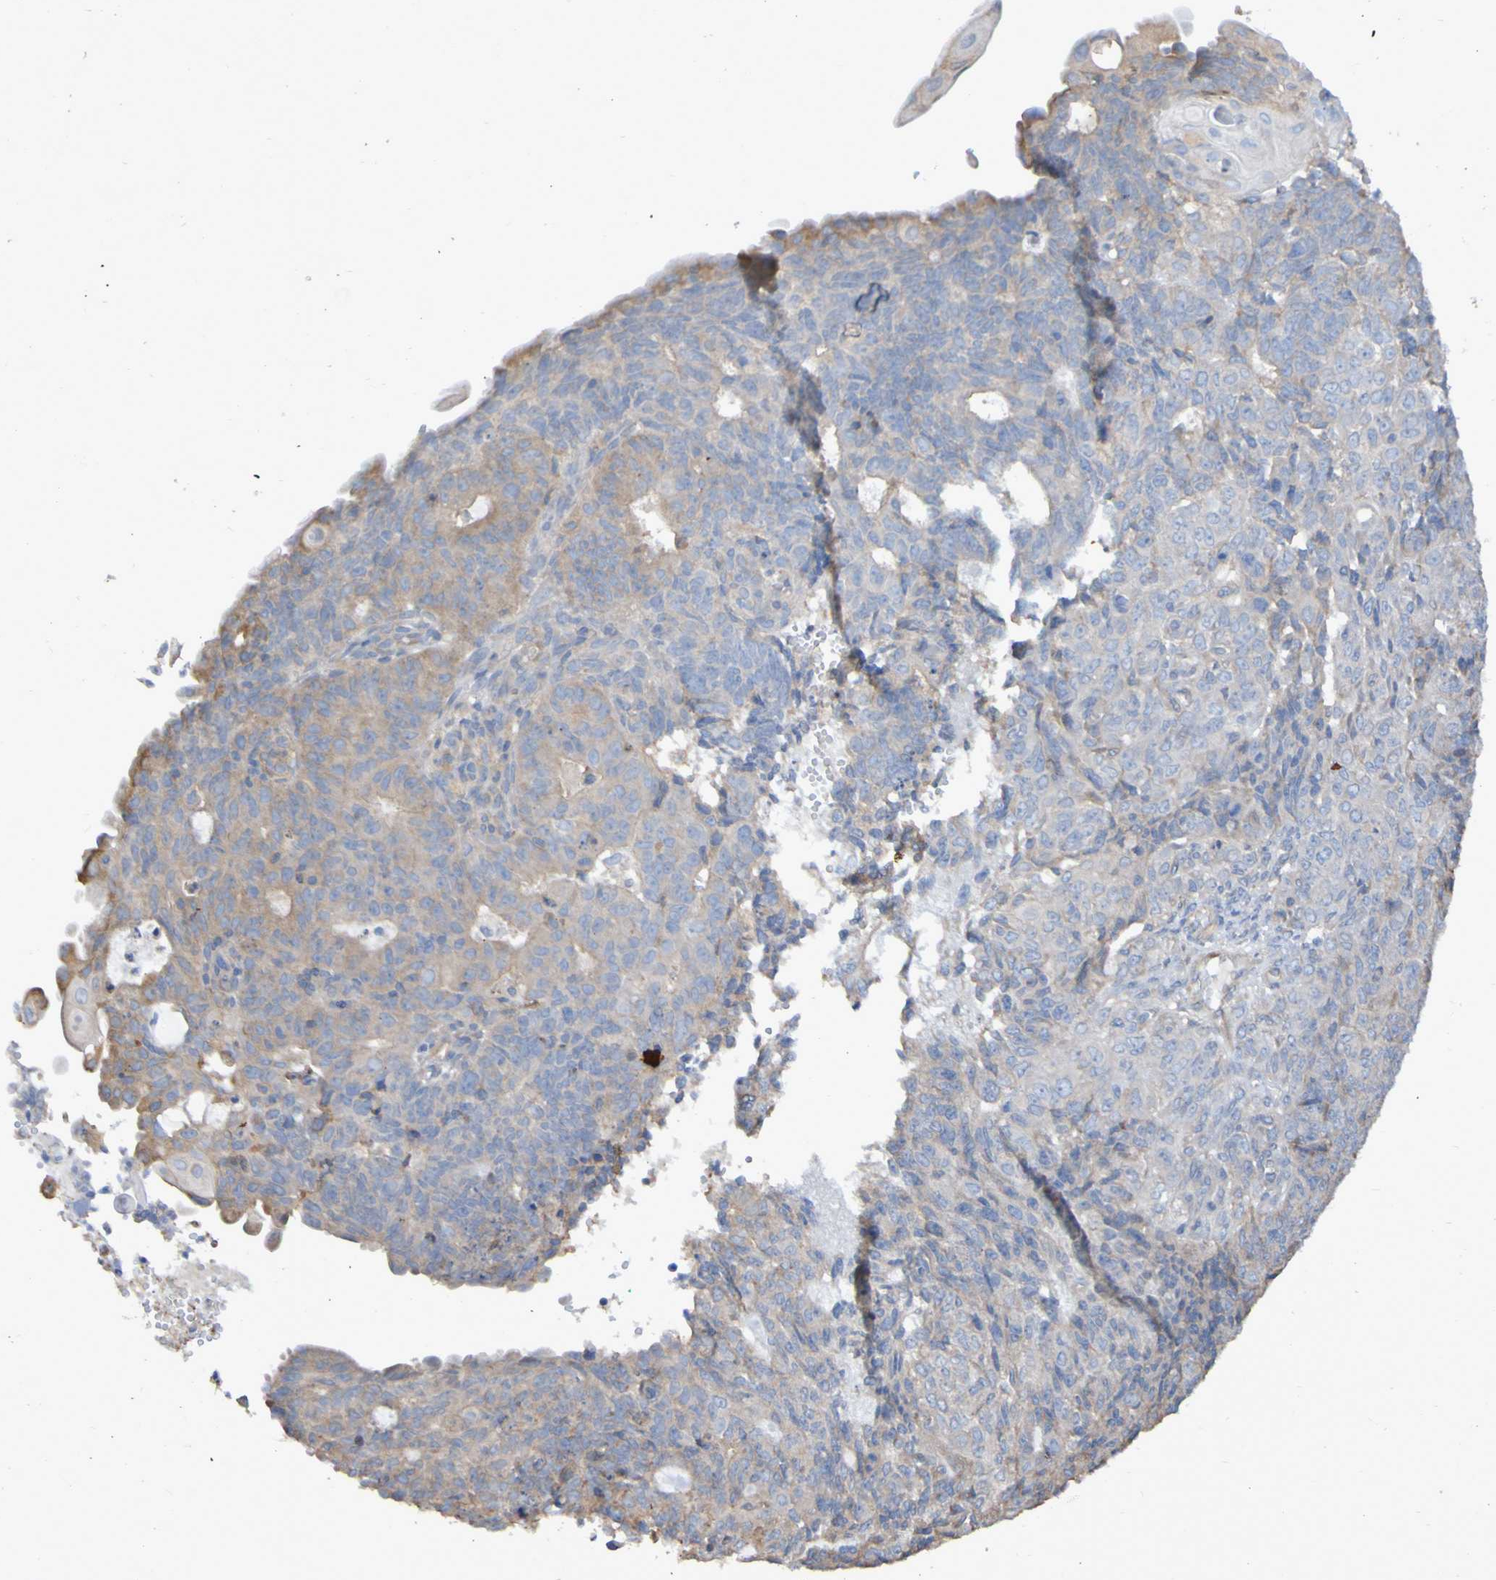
{"staining": {"intensity": "moderate", "quantity": "<25%", "location": "cytoplasmic/membranous"}, "tissue": "endometrial cancer", "cell_type": "Tumor cells", "image_type": "cancer", "snomed": [{"axis": "morphology", "description": "Adenocarcinoma, NOS"}, {"axis": "topography", "description": "Endometrium"}], "caption": "Endometrial adenocarcinoma stained with DAB (3,3'-diaminobenzidine) immunohistochemistry (IHC) exhibits low levels of moderate cytoplasmic/membranous positivity in about <25% of tumor cells.", "gene": "SYNJ1", "patient": {"sex": "female", "age": 32}}